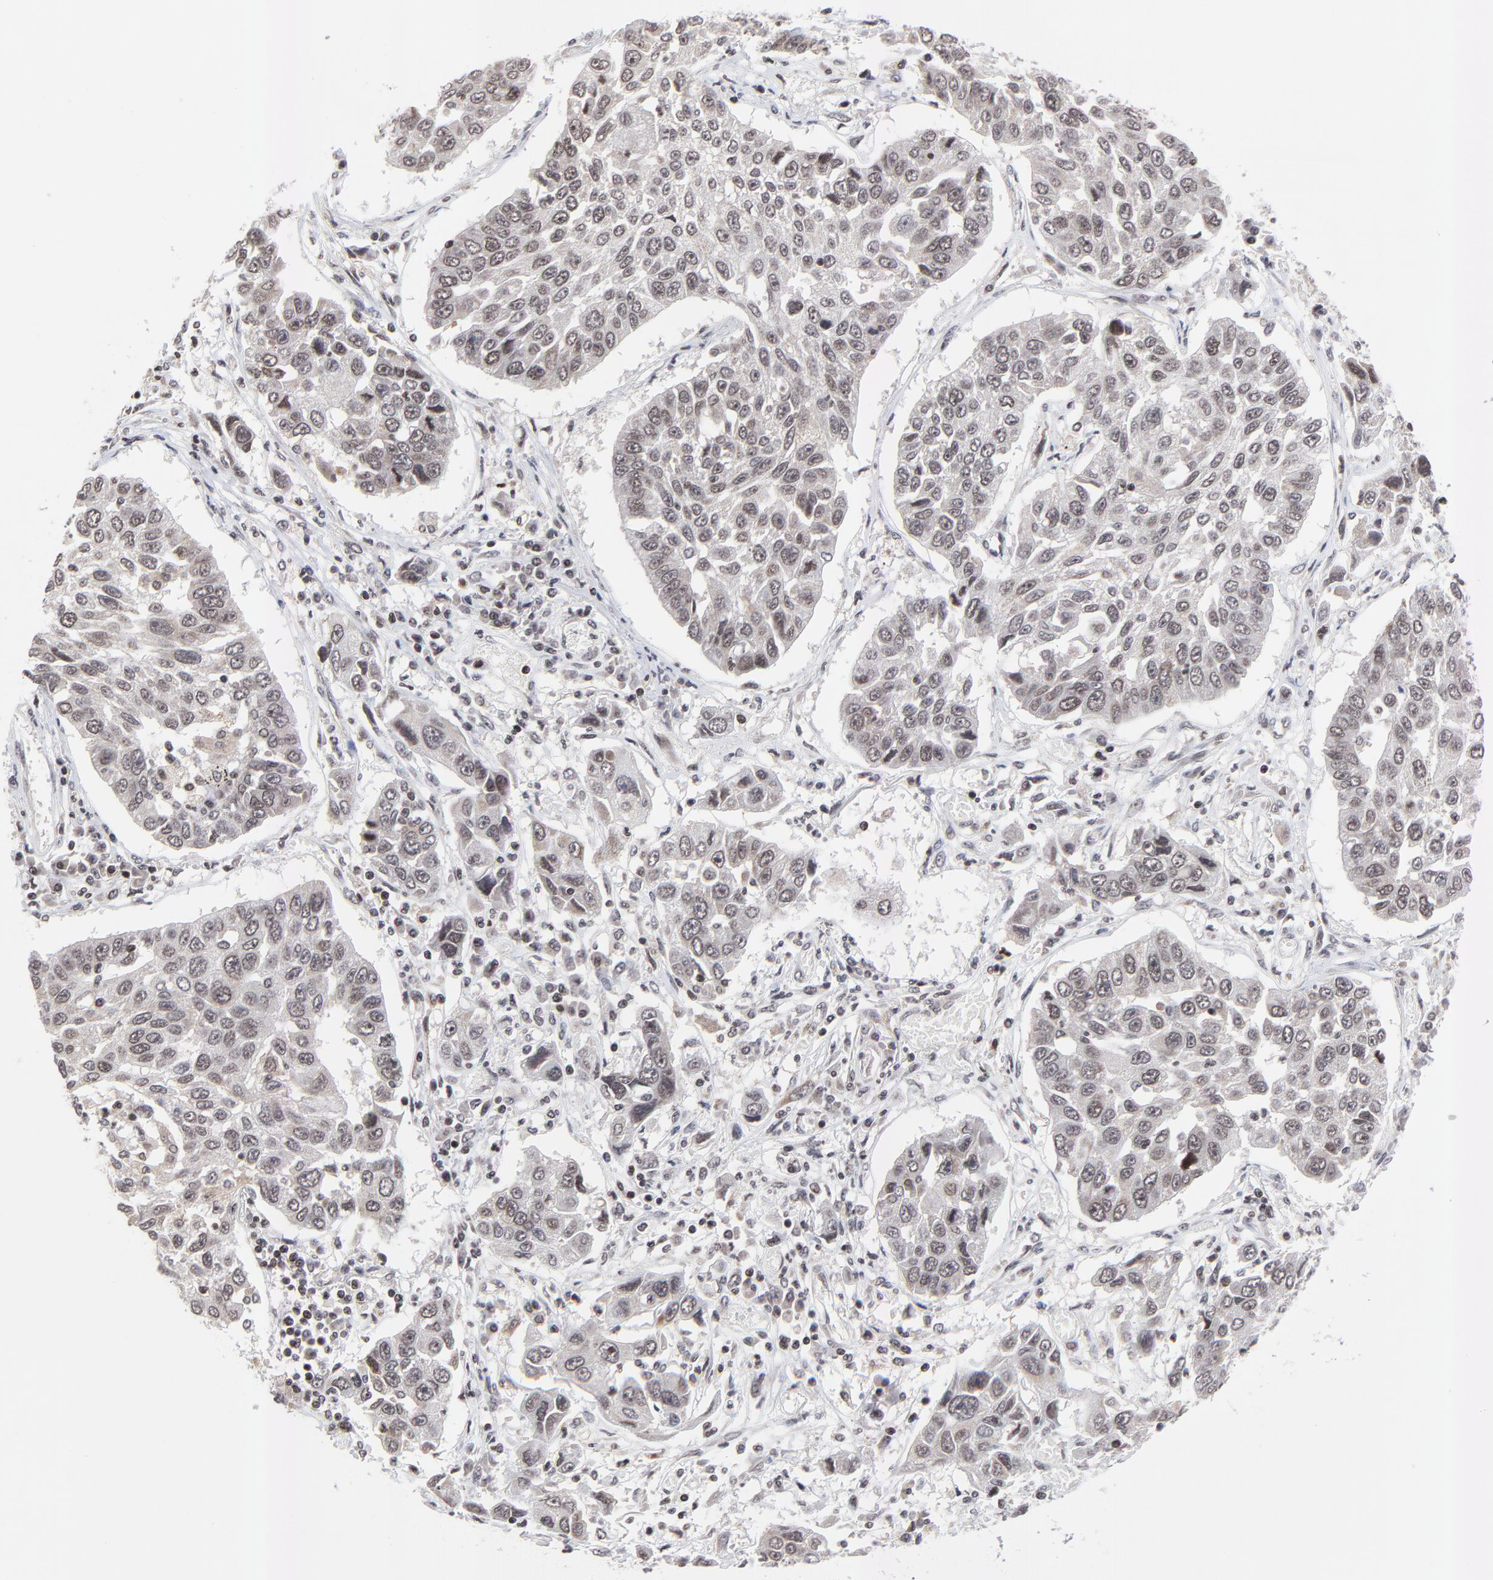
{"staining": {"intensity": "weak", "quantity": ">75%", "location": "cytoplasmic/membranous,nuclear"}, "tissue": "lung cancer", "cell_type": "Tumor cells", "image_type": "cancer", "snomed": [{"axis": "morphology", "description": "Squamous cell carcinoma, NOS"}, {"axis": "topography", "description": "Lung"}], "caption": "Brown immunohistochemical staining in squamous cell carcinoma (lung) reveals weak cytoplasmic/membranous and nuclear expression in about >75% of tumor cells.", "gene": "ZNF777", "patient": {"sex": "male", "age": 71}}